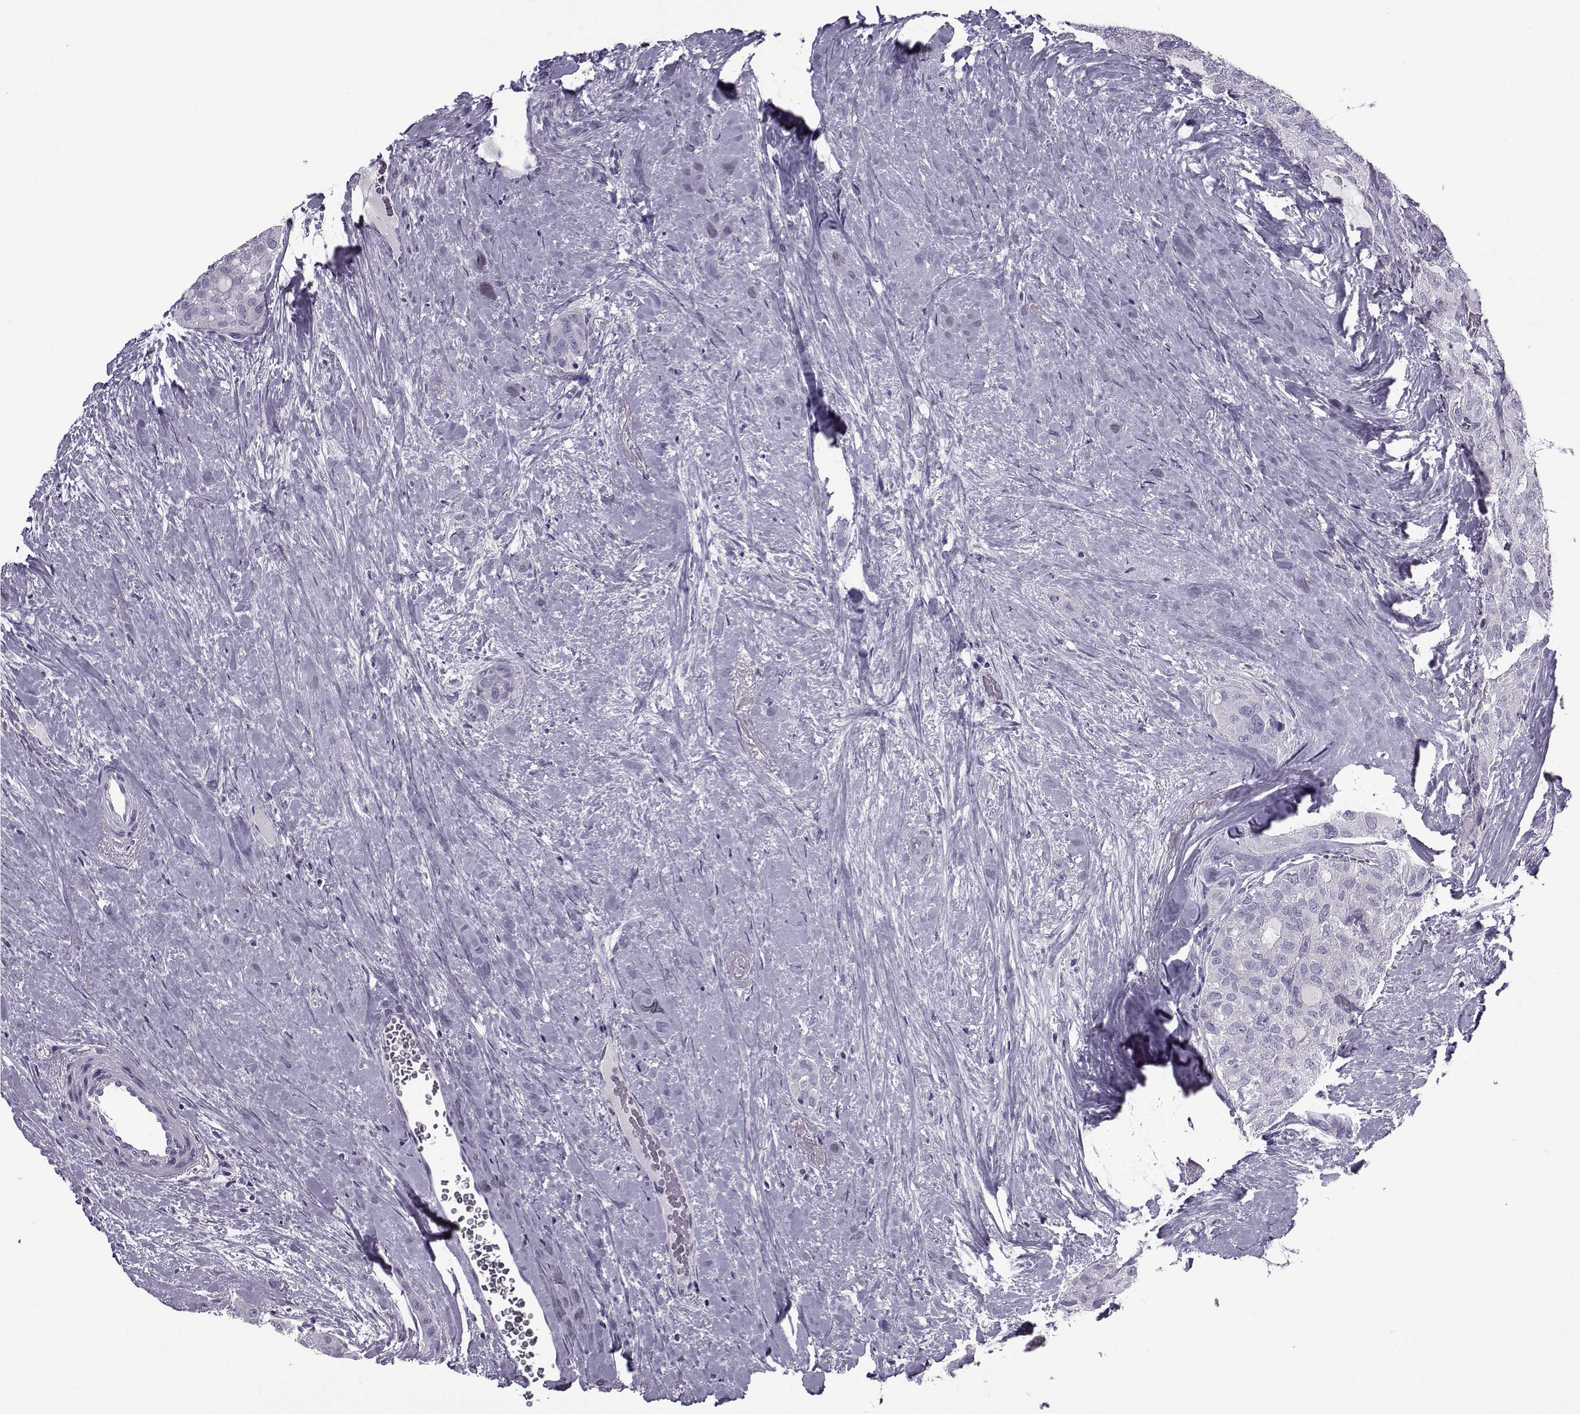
{"staining": {"intensity": "negative", "quantity": "none", "location": "none"}, "tissue": "thyroid cancer", "cell_type": "Tumor cells", "image_type": "cancer", "snomed": [{"axis": "morphology", "description": "Follicular adenoma carcinoma, NOS"}, {"axis": "topography", "description": "Thyroid gland"}], "caption": "Immunohistochemistry (IHC) micrograph of neoplastic tissue: thyroid cancer (follicular adenoma carcinoma) stained with DAB demonstrates no significant protein expression in tumor cells.", "gene": "OIP5", "patient": {"sex": "male", "age": 75}}